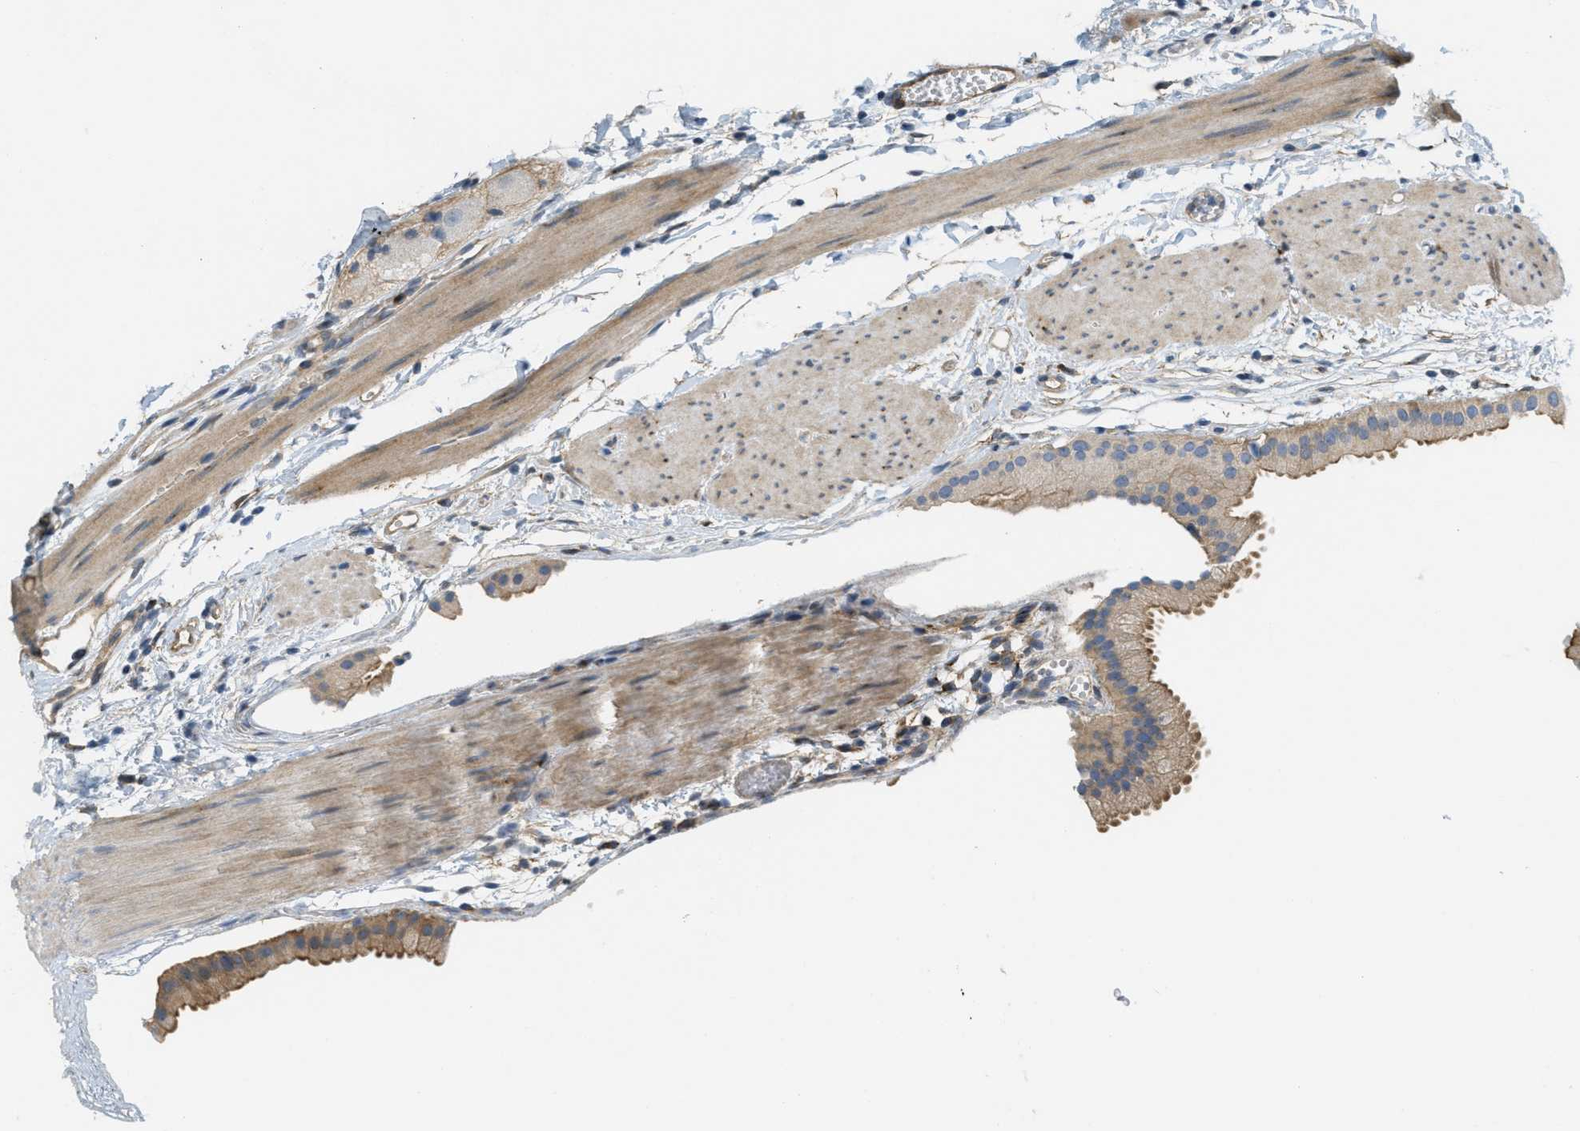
{"staining": {"intensity": "moderate", "quantity": "25%-75%", "location": "cytoplasmic/membranous"}, "tissue": "gallbladder", "cell_type": "Glandular cells", "image_type": "normal", "snomed": [{"axis": "morphology", "description": "Normal tissue, NOS"}, {"axis": "topography", "description": "Gallbladder"}], "caption": "Glandular cells exhibit medium levels of moderate cytoplasmic/membranous positivity in approximately 25%-75% of cells in unremarkable gallbladder. (DAB (3,3'-diaminobenzidine) = brown stain, brightfield microscopy at high magnification).", "gene": "ADCY5", "patient": {"sex": "female", "age": 64}}